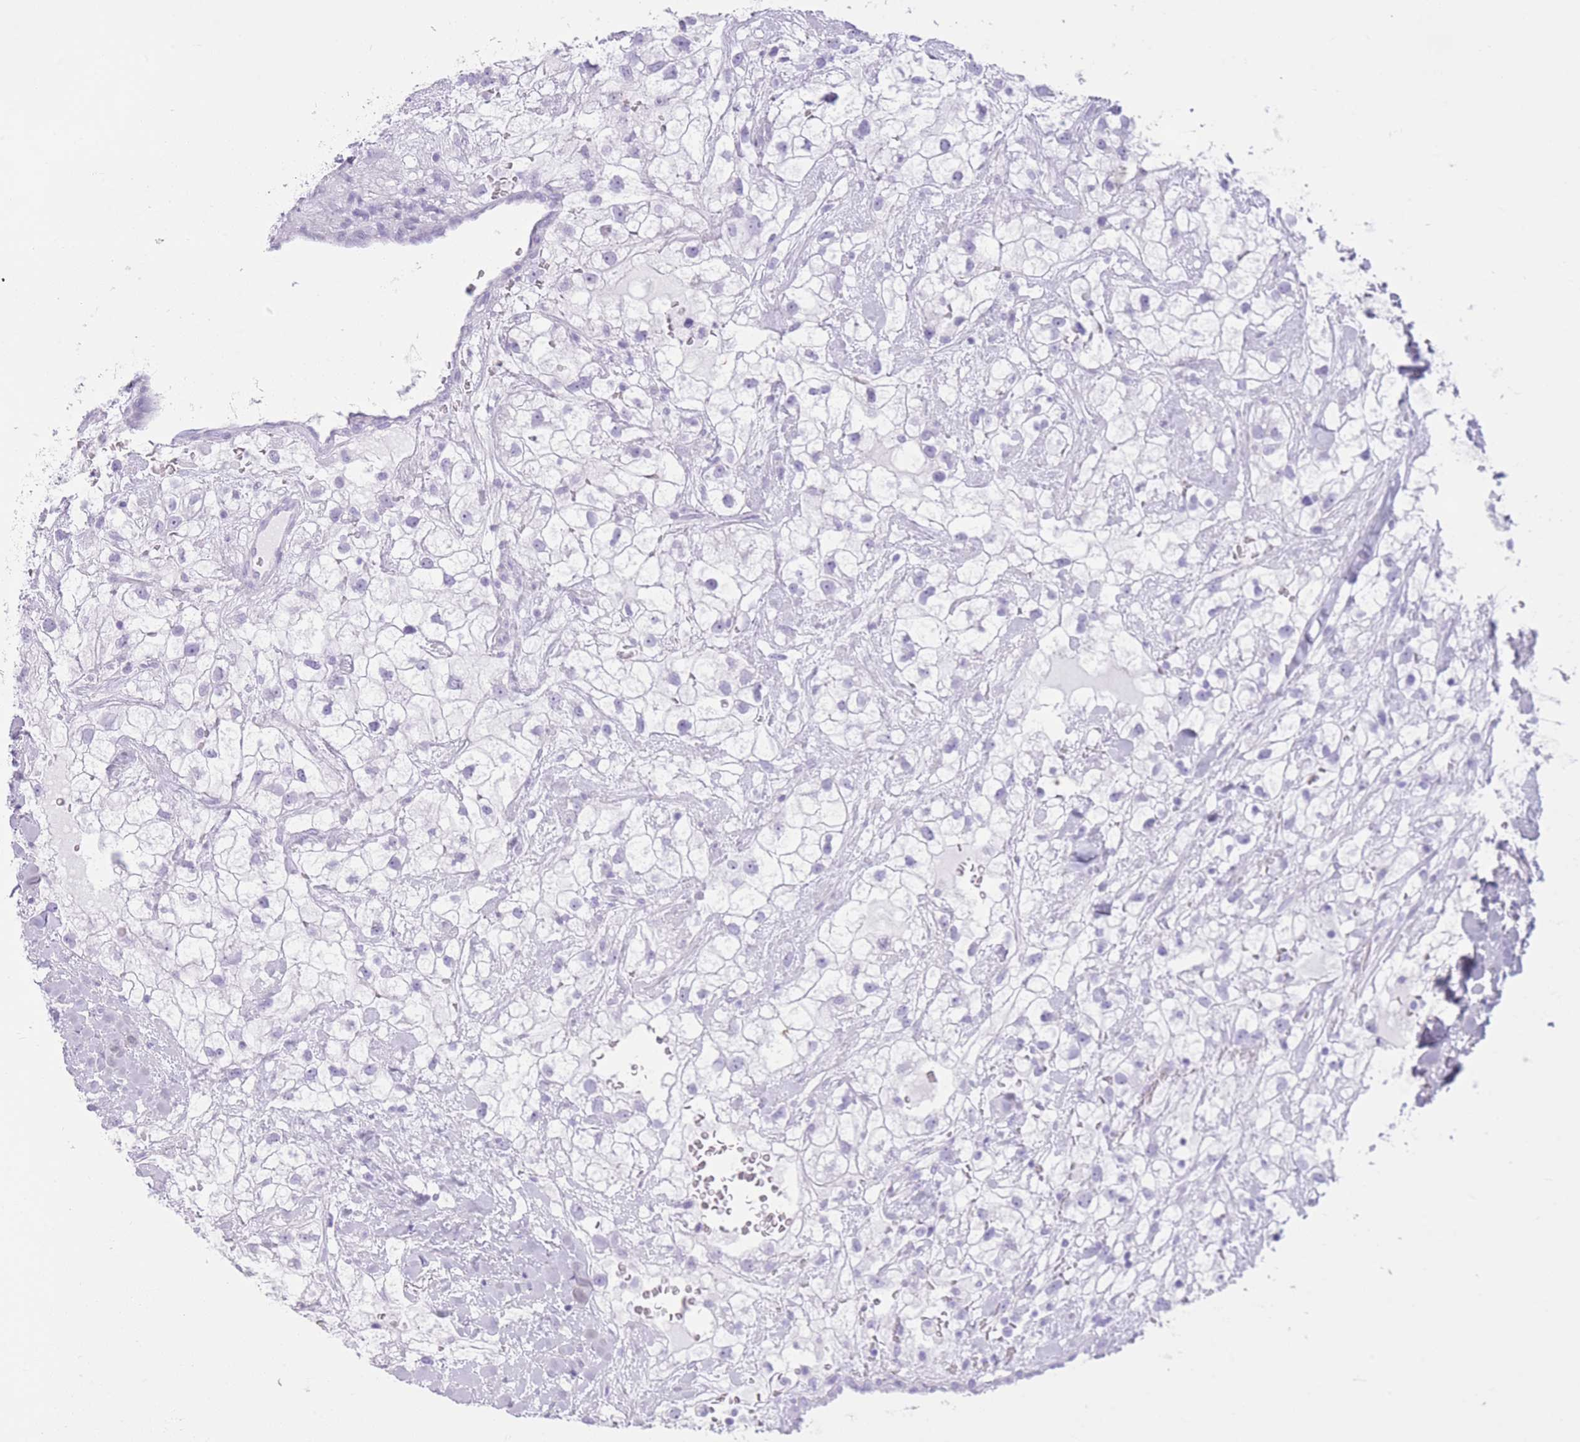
{"staining": {"intensity": "negative", "quantity": "none", "location": "none"}, "tissue": "renal cancer", "cell_type": "Tumor cells", "image_type": "cancer", "snomed": [{"axis": "morphology", "description": "Adenocarcinoma, NOS"}, {"axis": "topography", "description": "Kidney"}], "caption": "Immunohistochemistry (IHC) photomicrograph of human adenocarcinoma (renal) stained for a protein (brown), which exhibits no expression in tumor cells.", "gene": "OR4F21", "patient": {"sex": "male", "age": 59}}